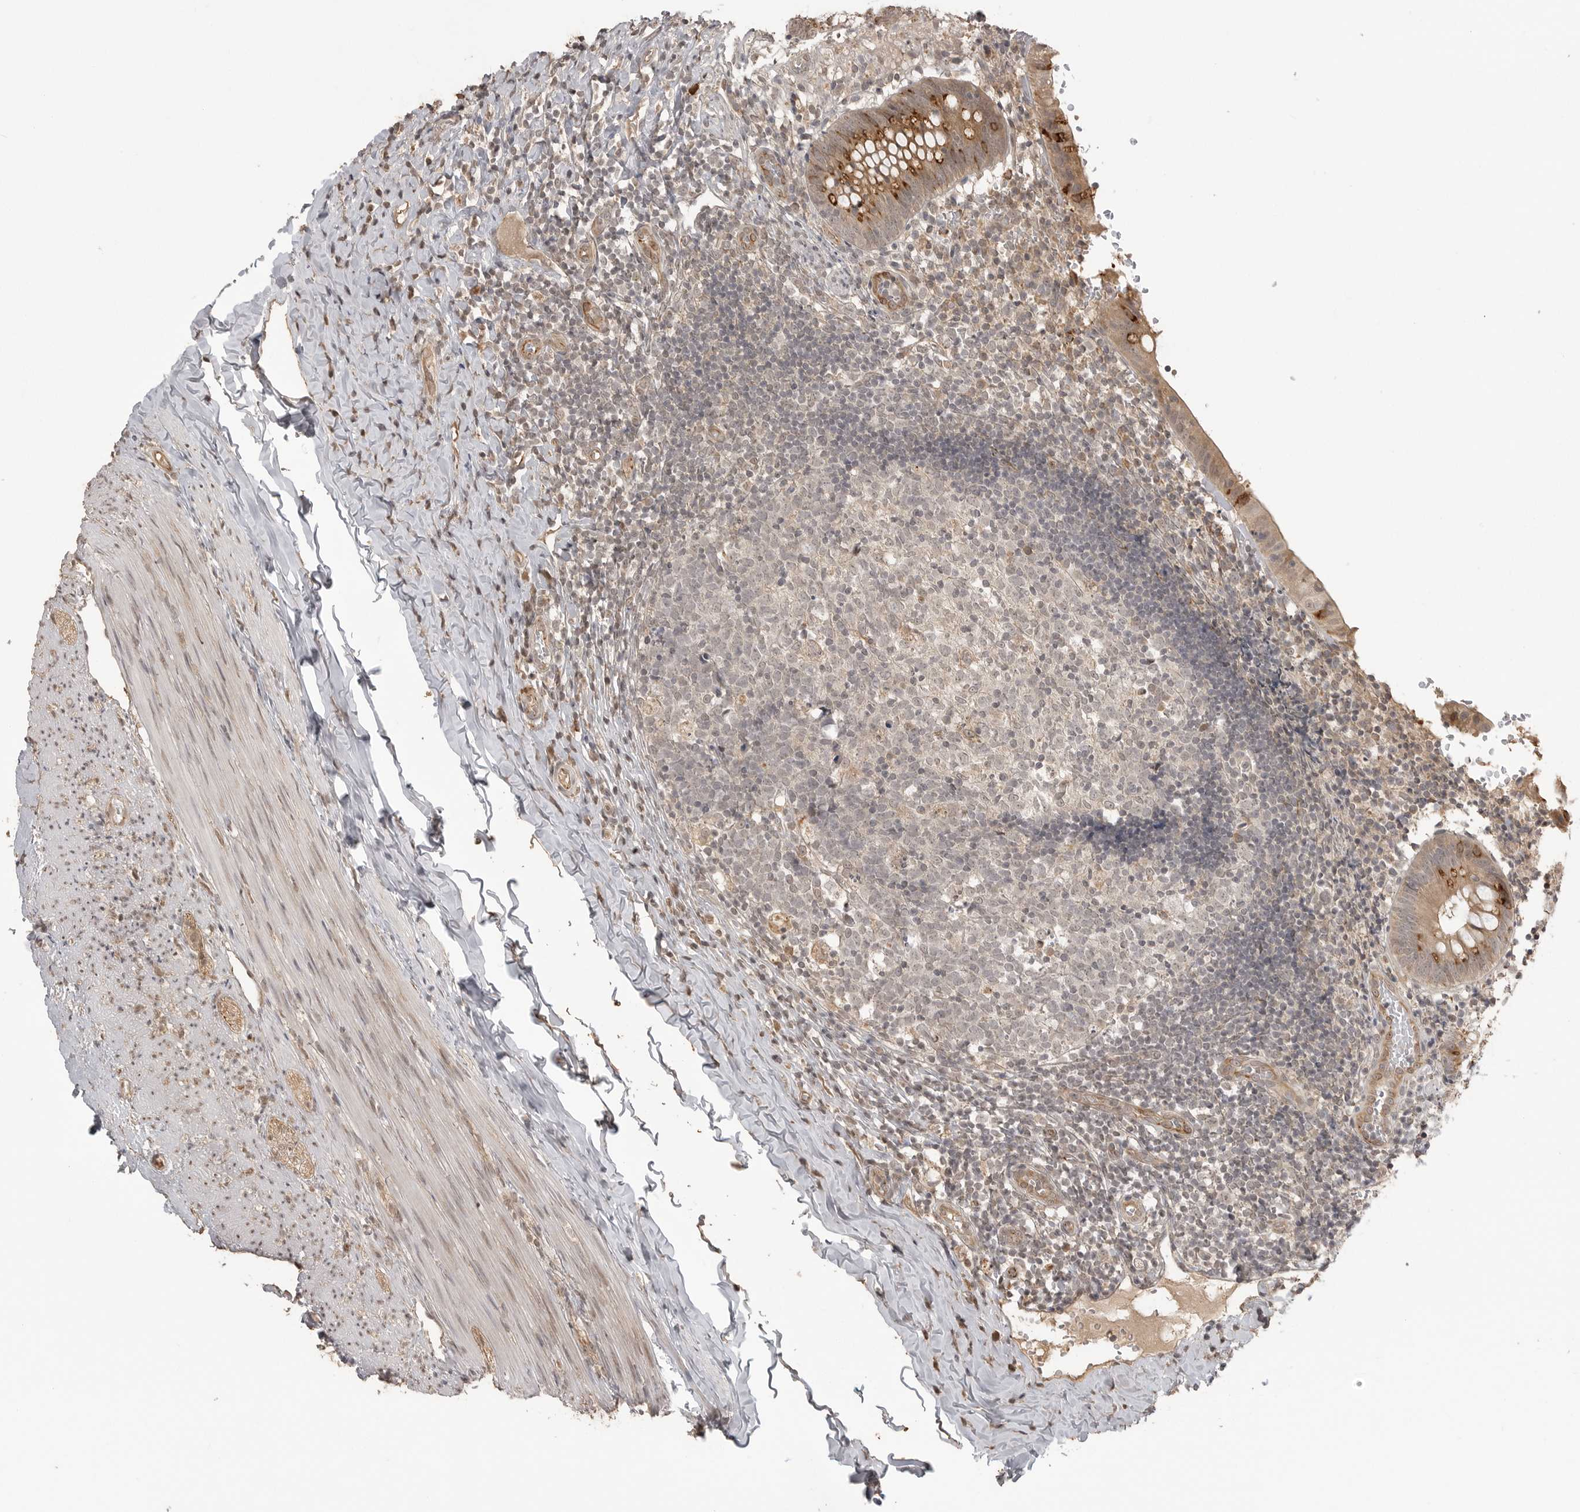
{"staining": {"intensity": "moderate", "quantity": ">75%", "location": "cytoplasmic/membranous"}, "tissue": "appendix", "cell_type": "Glandular cells", "image_type": "normal", "snomed": [{"axis": "morphology", "description": "Normal tissue, NOS"}, {"axis": "topography", "description": "Appendix"}], "caption": "Immunohistochemical staining of unremarkable human appendix demonstrates medium levels of moderate cytoplasmic/membranous expression in about >75% of glandular cells.", "gene": "SMG8", "patient": {"sex": "male", "age": 8}}